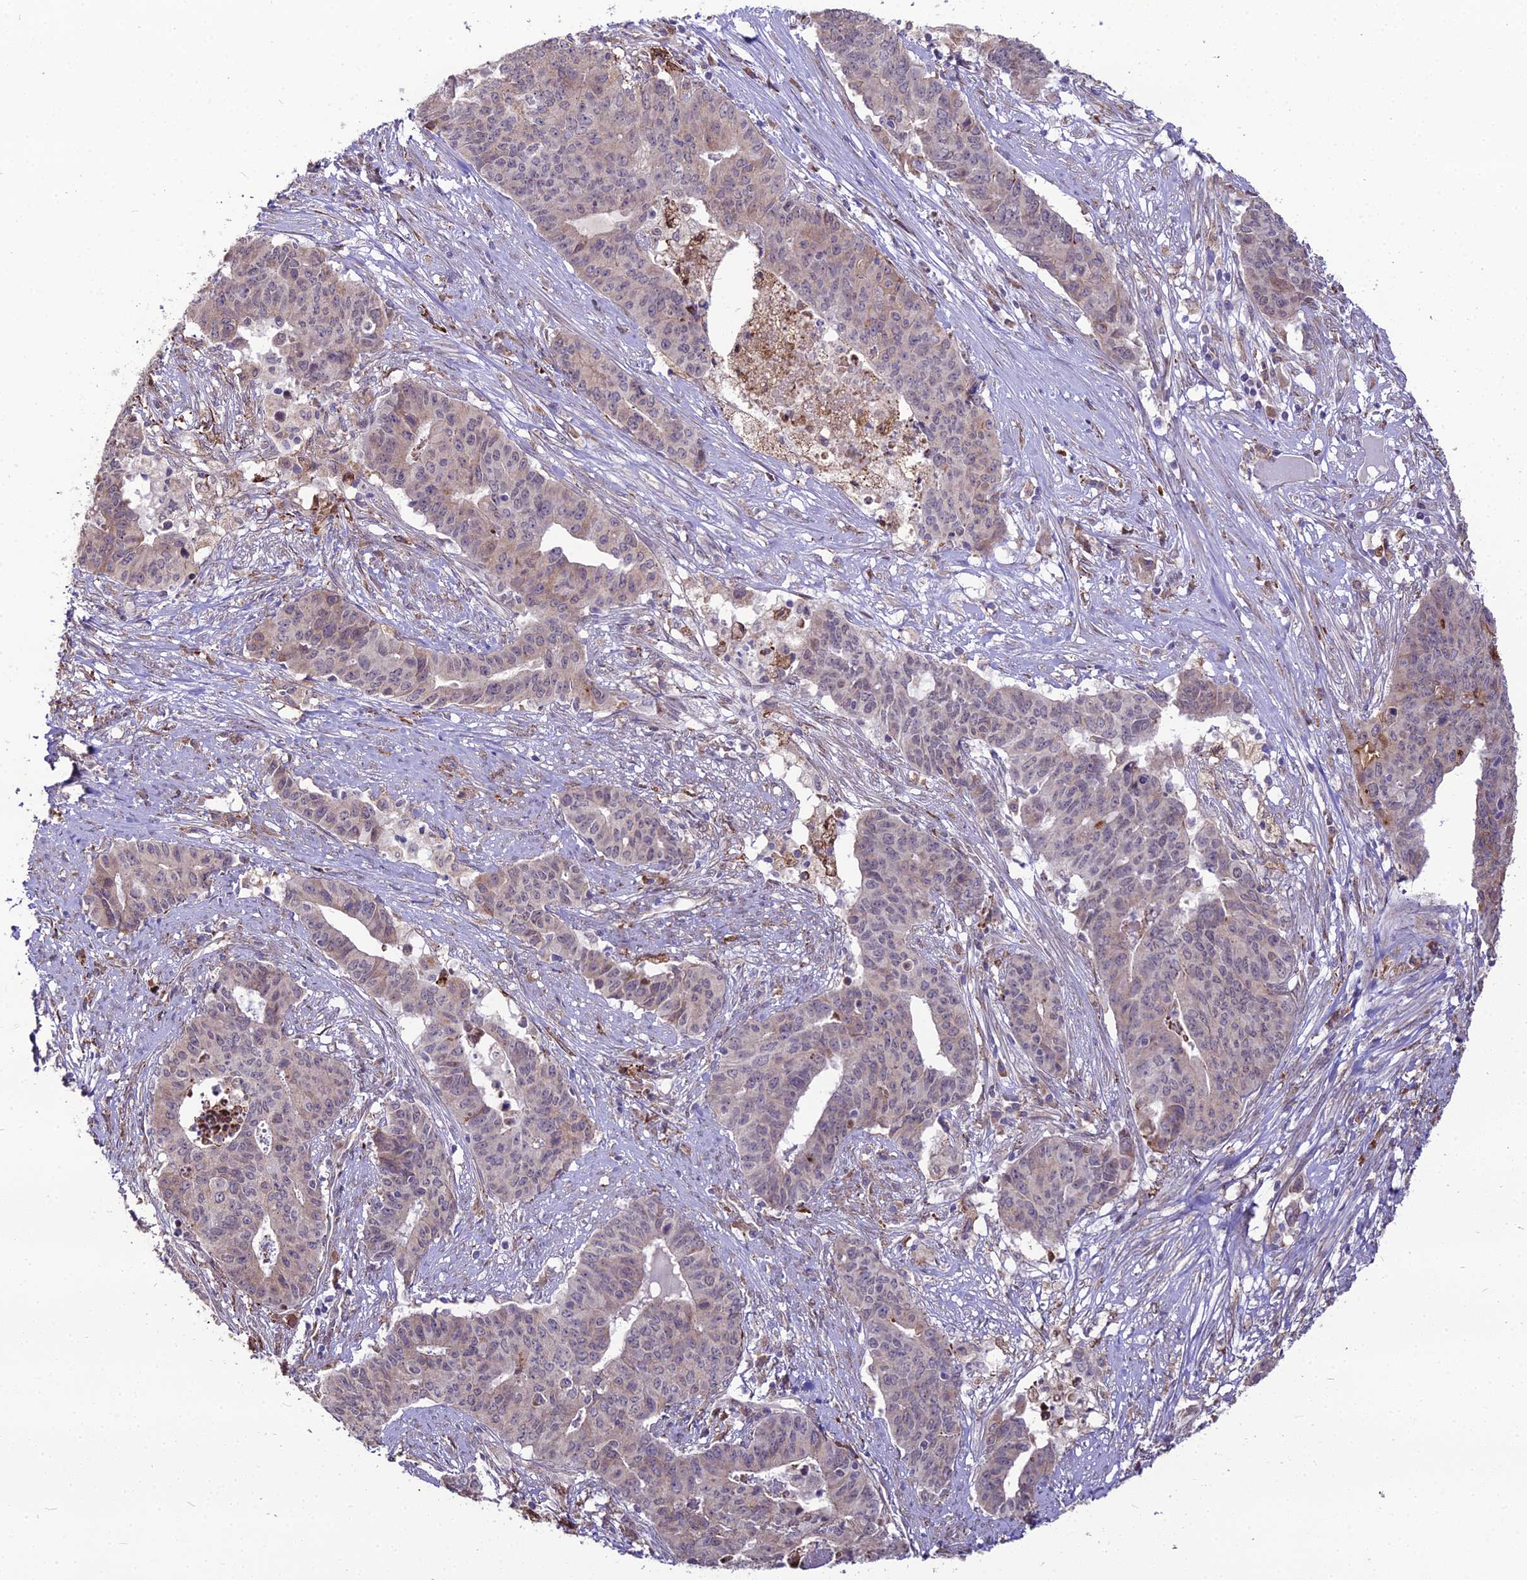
{"staining": {"intensity": "weak", "quantity": "<25%", "location": "cytoplasmic/membranous"}, "tissue": "endometrial cancer", "cell_type": "Tumor cells", "image_type": "cancer", "snomed": [{"axis": "morphology", "description": "Adenocarcinoma, NOS"}, {"axis": "topography", "description": "Endometrium"}], "caption": "Immunohistochemistry of adenocarcinoma (endometrial) displays no expression in tumor cells.", "gene": "TROAP", "patient": {"sex": "female", "age": 59}}